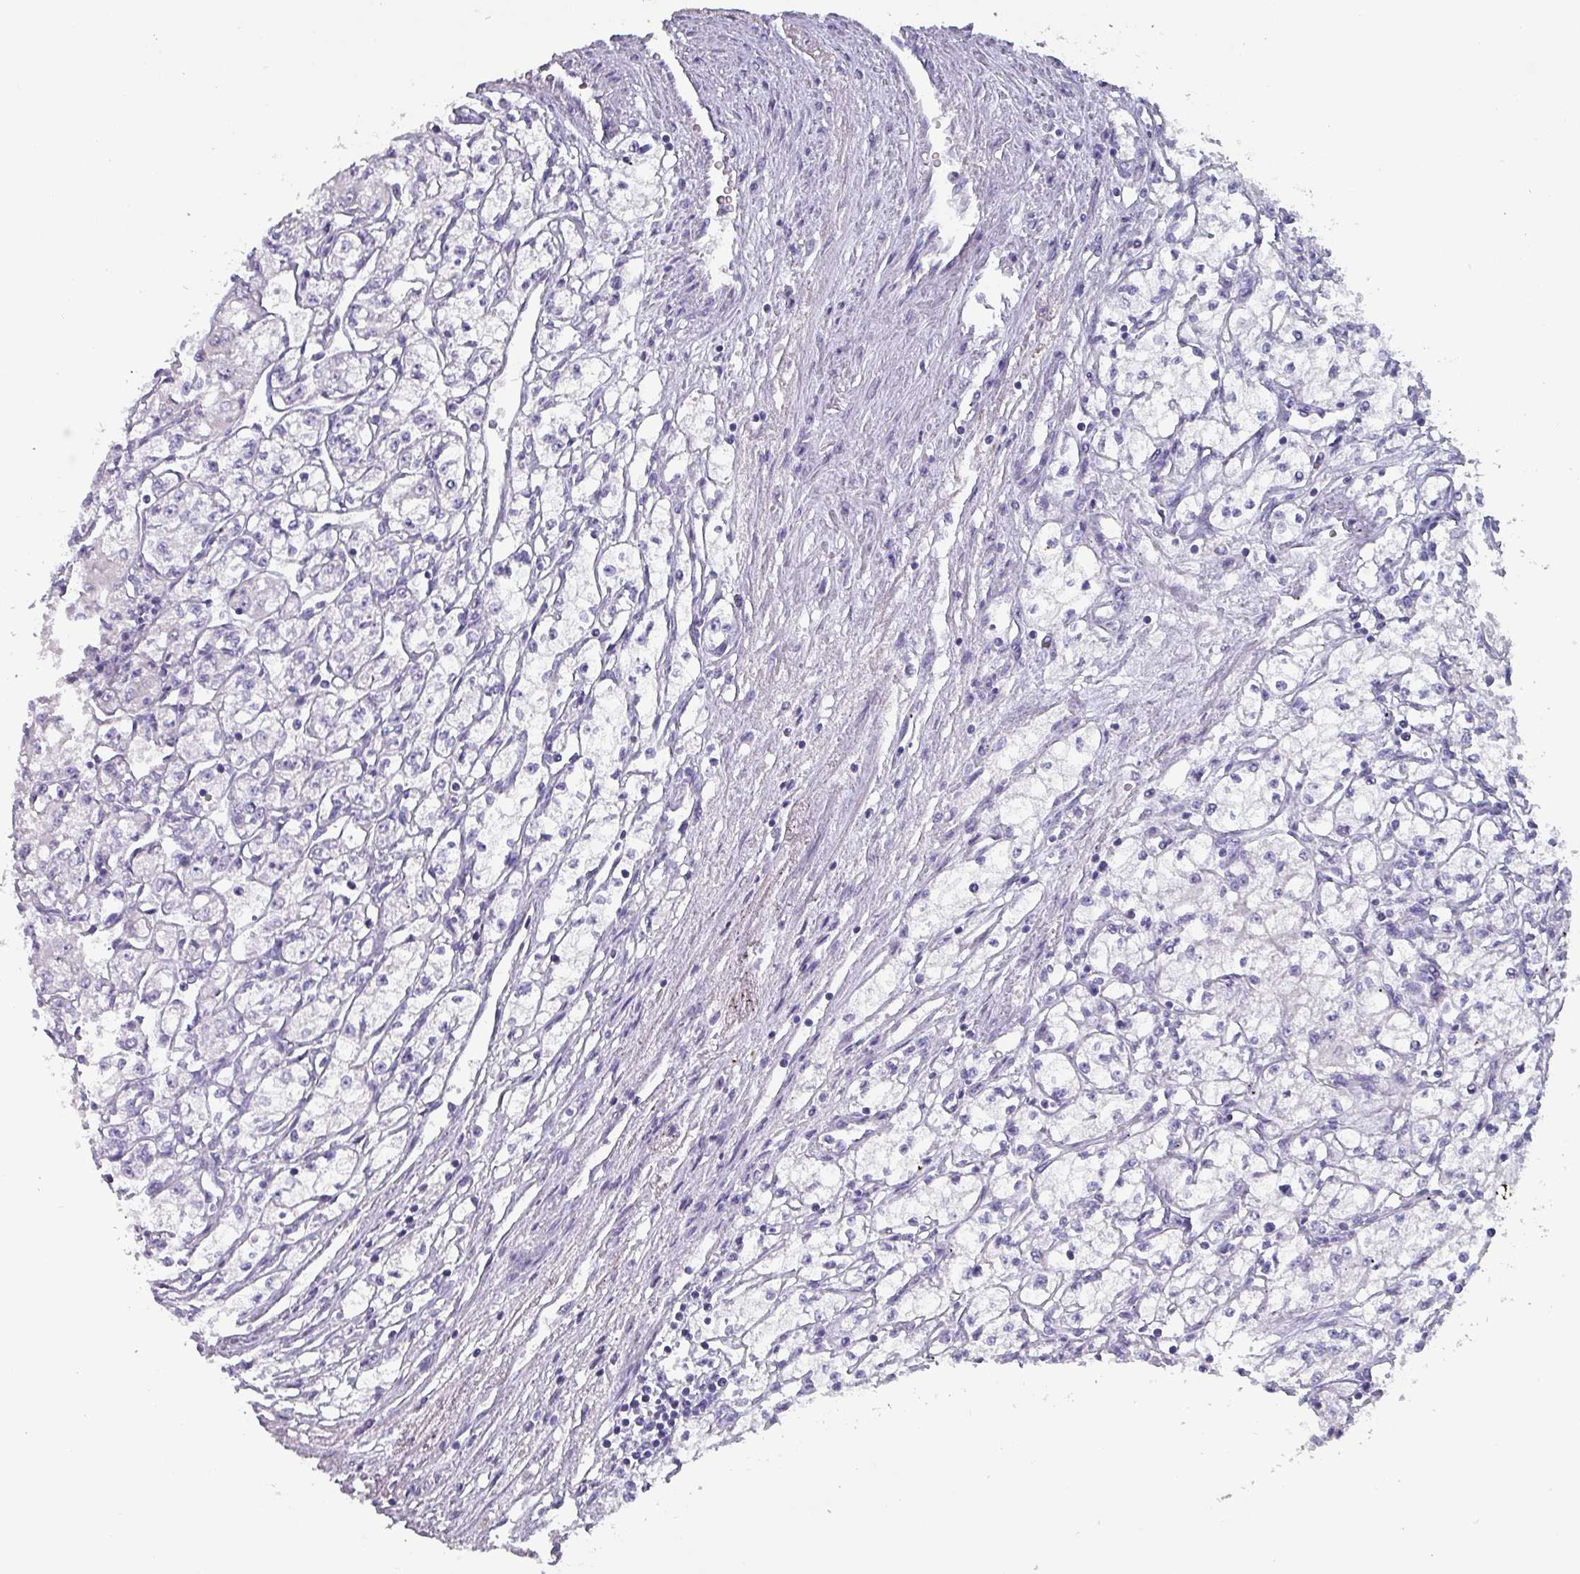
{"staining": {"intensity": "negative", "quantity": "none", "location": "none"}, "tissue": "renal cancer", "cell_type": "Tumor cells", "image_type": "cancer", "snomed": [{"axis": "morphology", "description": "Adenocarcinoma, NOS"}, {"axis": "topography", "description": "Kidney"}], "caption": "A histopathology image of human renal adenocarcinoma is negative for staining in tumor cells.", "gene": "INS-IGF2", "patient": {"sex": "male", "age": 59}}